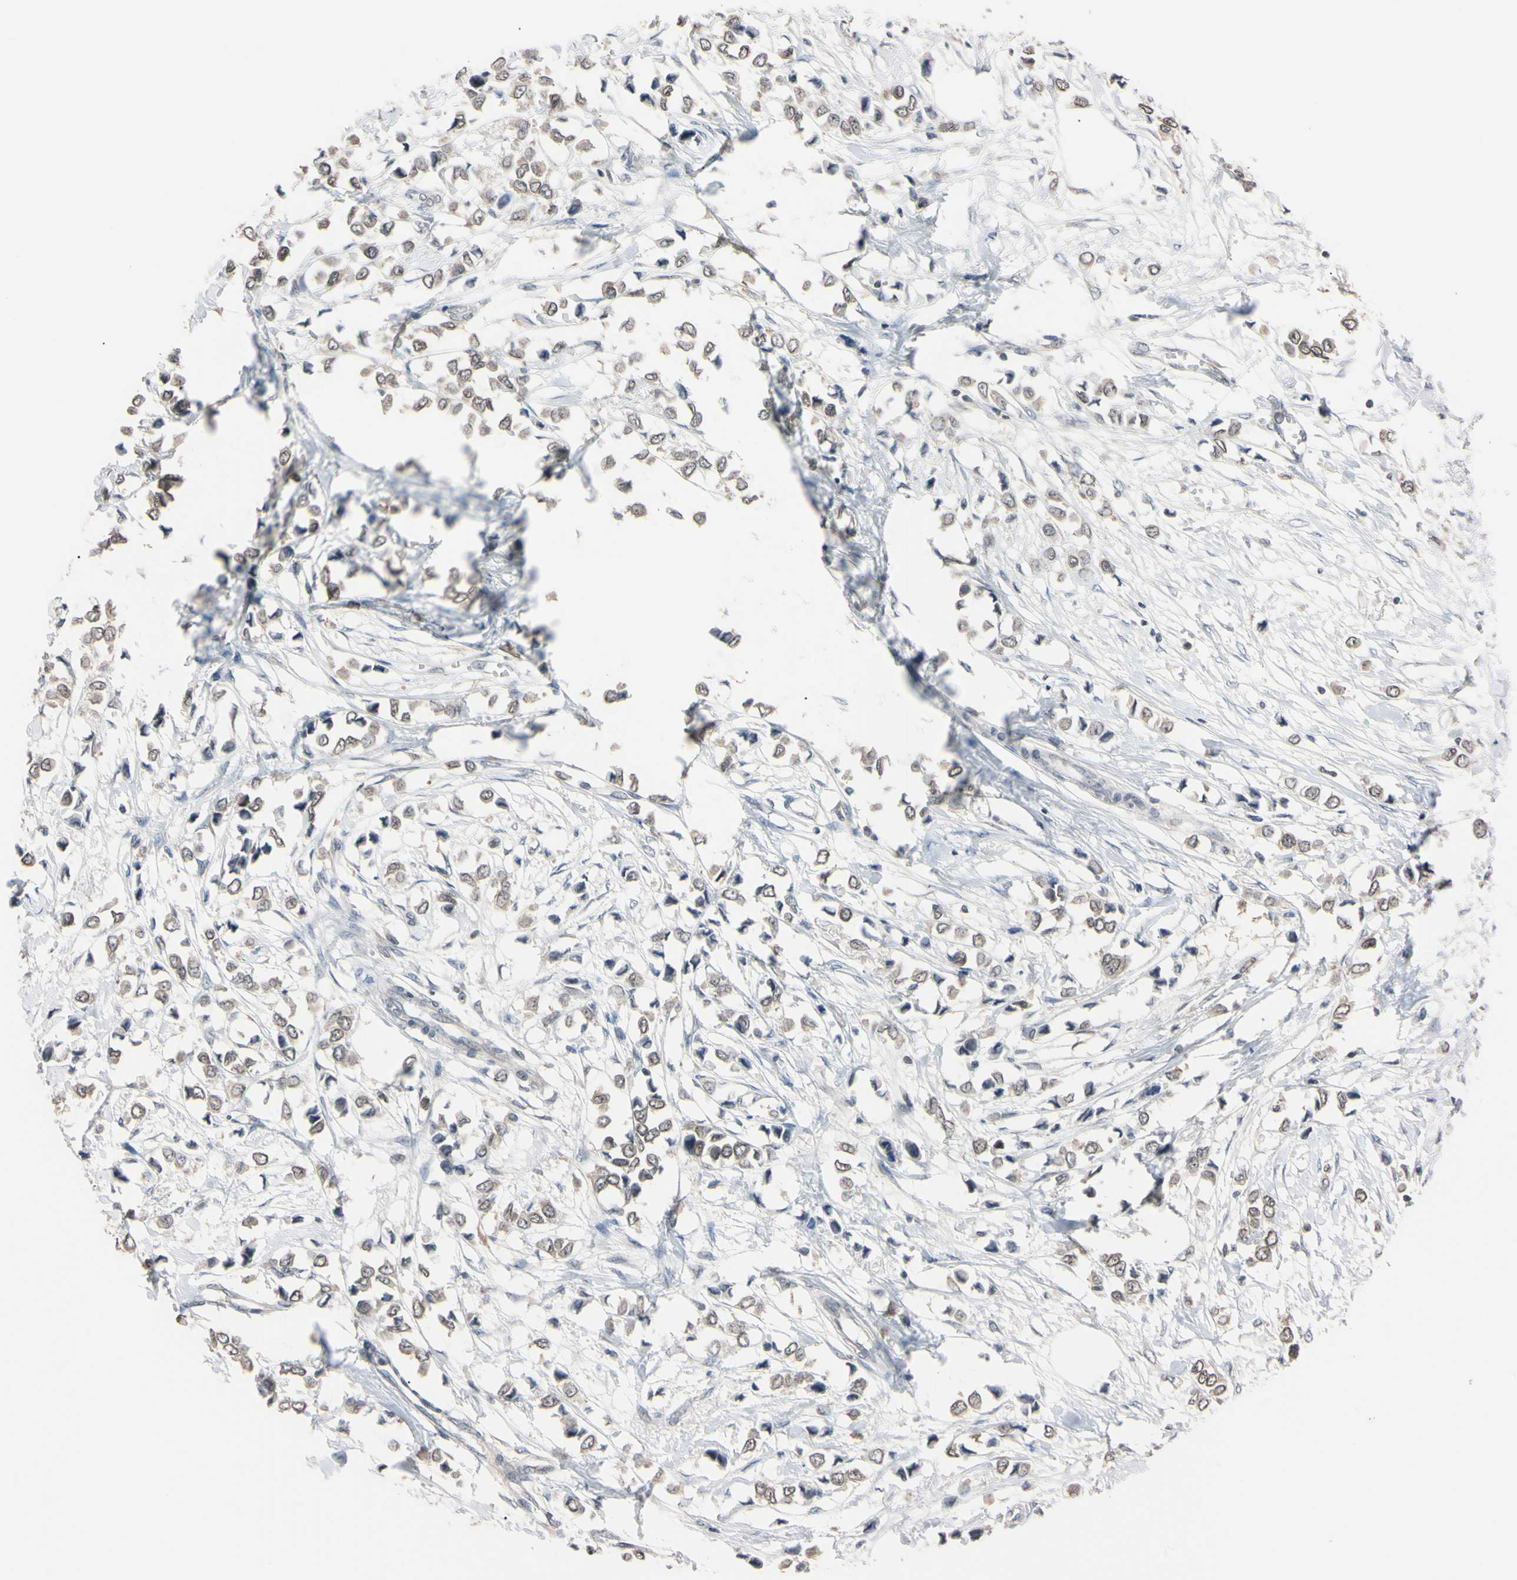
{"staining": {"intensity": "weak", "quantity": "25%-75%", "location": "cytoplasmic/membranous"}, "tissue": "breast cancer", "cell_type": "Tumor cells", "image_type": "cancer", "snomed": [{"axis": "morphology", "description": "Lobular carcinoma"}, {"axis": "topography", "description": "Breast"}], "caption": "Immunohistochemistry (IHC) image of neoplastic tissue: breast cancer (lobular carcinoma) stained using immunohistochemistry (IHC) reveals low levels of weak protein expression localized specifically in the cytoplasmic/membranous of tumor cells, appearing as a cytoplasmic/membranous brown color.", "gene": "UBE2I", "patient": {"sex": "female", "age": 51}}